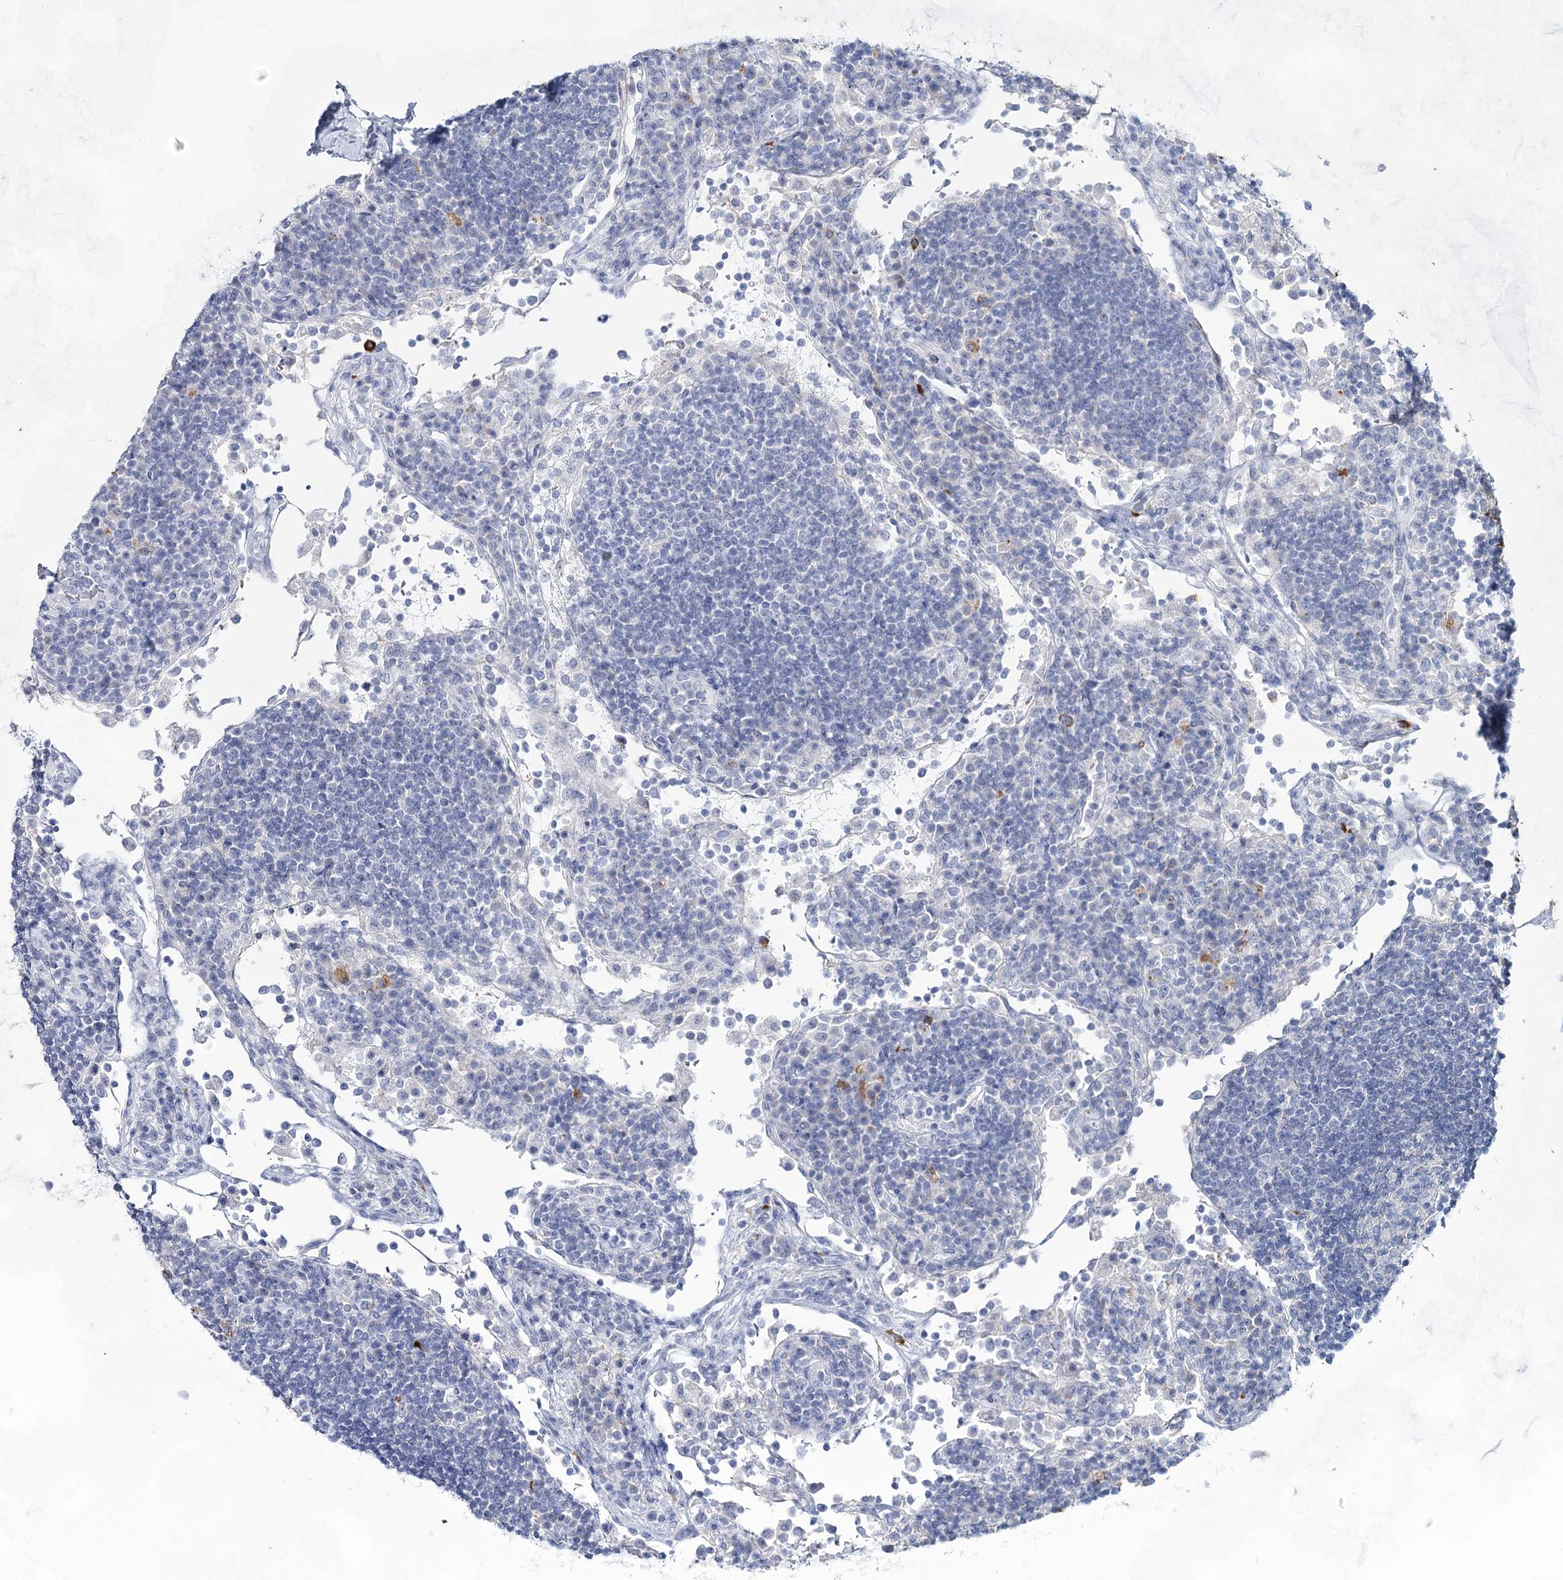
{"staining": {"intensity": "negative", "quantity": "none", "location": "none"}, "tissue": "lymph node", "cell_type": "Germinal center cells", "image_type": "normal", "snomed": [{"axis": "morphology", "description": "Normal tissue, NOS"}, {"axis": "topography", "description": "Lymph node"}], "caption": "A histopathology image of lymph node stained for a protein demonstrates no brown staining in germinal center cells.", "gene": "CCDC73", "patient": {"sex": "female", "age": 53}}